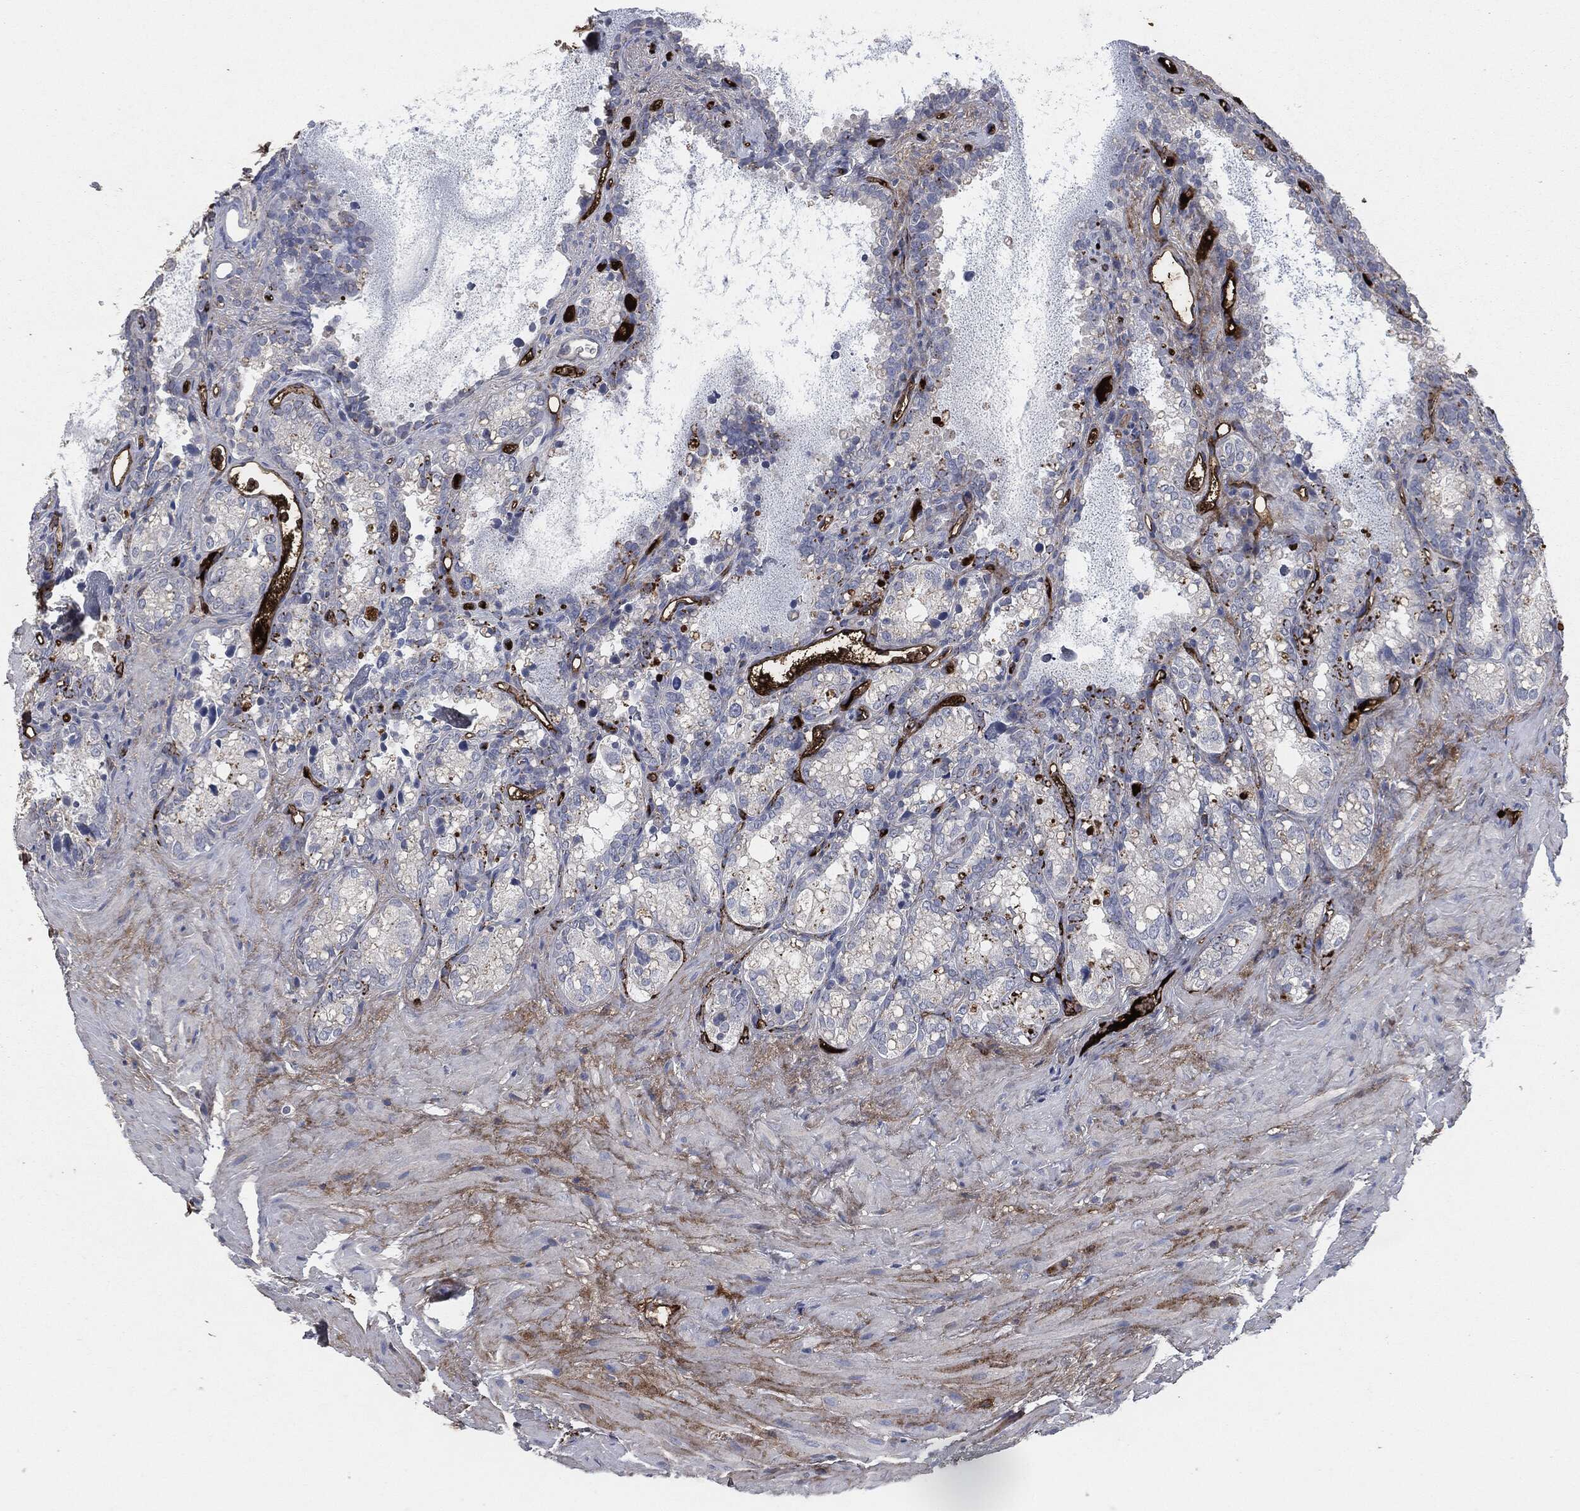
{"staining": {"intensity": "negative", "quantity": "none", "location": "none"}, "tissue": "seminal vesicle", "cell_type": "Glandular cells", "image_type": "normal", "snomed": [{"axis": "morphology", "description": "Normal tissue, NOS"}, {"axis": "topography", "description": "Seminal veicle"}], "caption": "The immunohistochemistry image has no significant positivity in glandular cells of seminal vesicle. The staining is performed using DAB brown chromogen with nuclei counter-stained in using hematoxylin.", "gene": "APOB", "patient": {"sex": "male", "age": 68}}